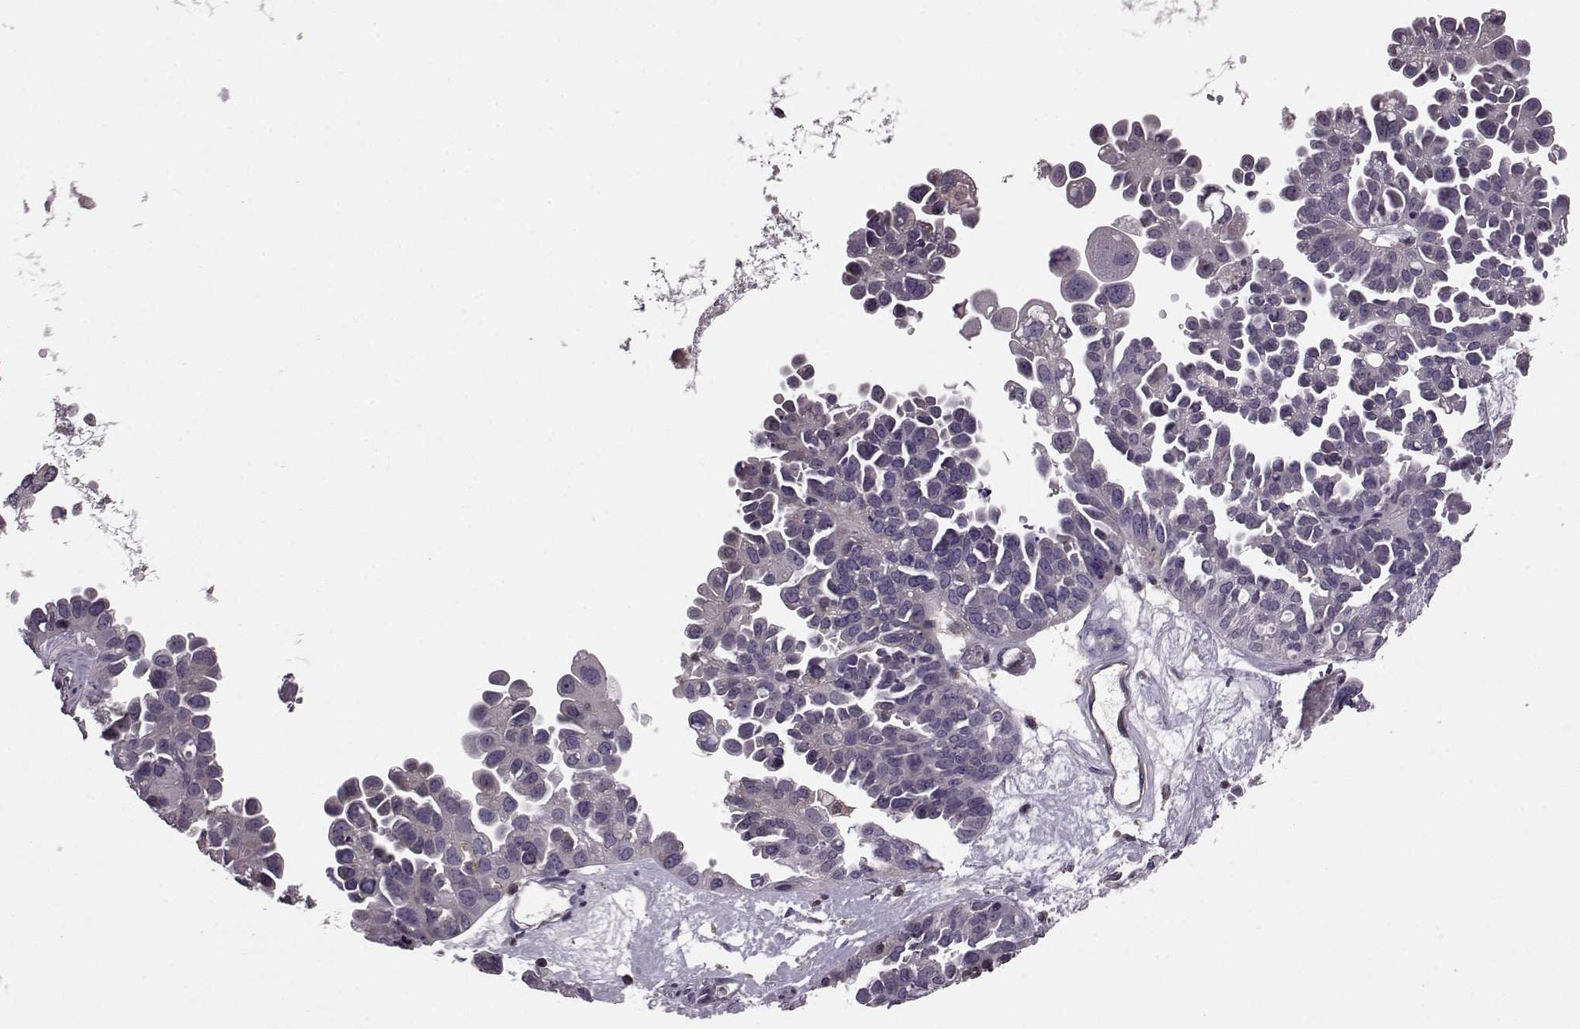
{"staining": {"intensity": "negative", "quantity": "none", "location": "none"}, "tissue": "ovarian cancer", "cell_type": "Tumor cells", "image_type": "cancer", "snomed": [{"axis": "morphology", "description": "Cystadenocarcinoma, serous, NOS"}, {"axis": "topography", "description": "Ovary"}], "caption": "DAB immunohistochemical staining of ovarian cancer (serous cystadenocarcinoma) reveals no significant expression in tumor cells.", "gene": "CDC42SE1", "patient": {"sex": "female", "age": 53}}